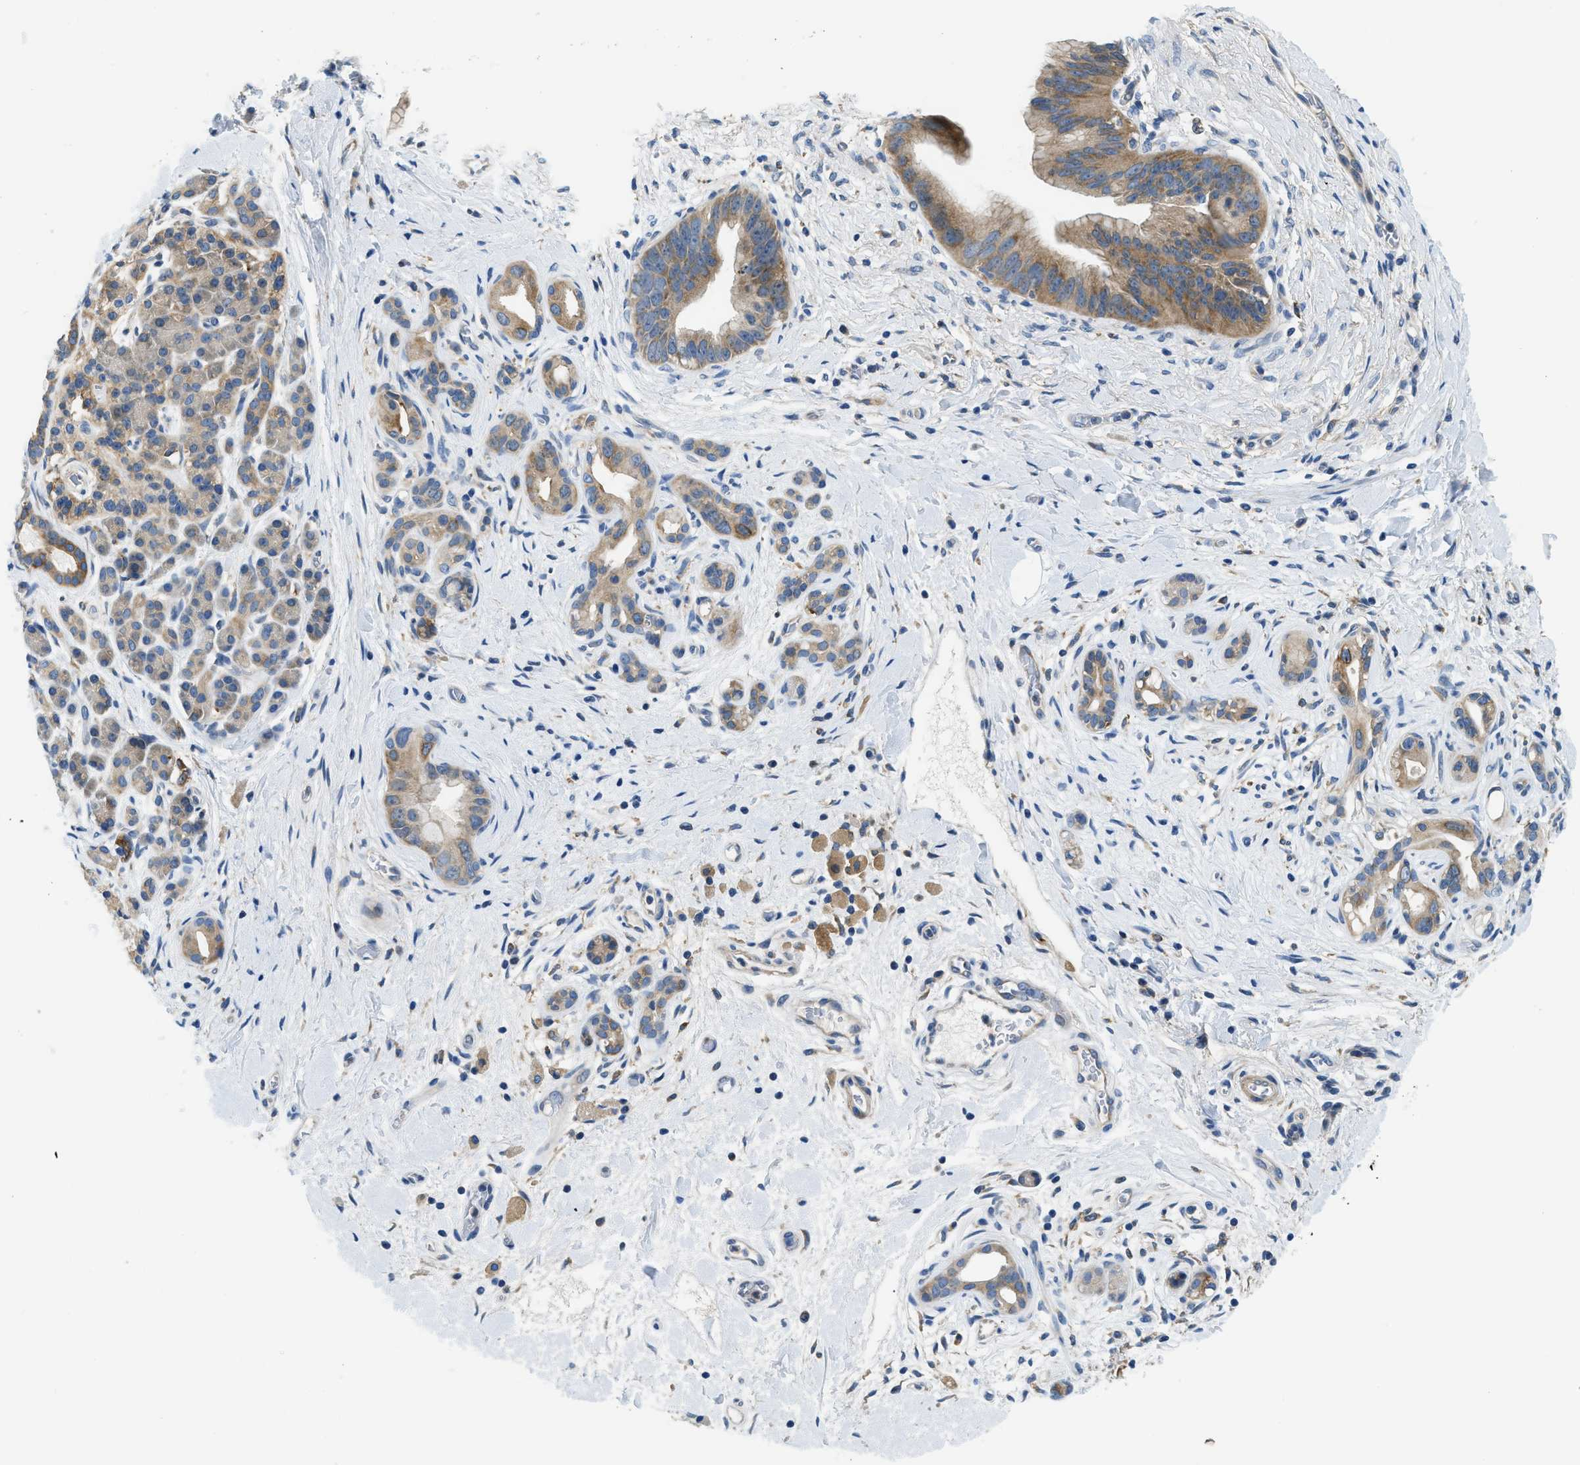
{"staining": {"intensity": "moderate", "quantity": ">75%", "location": "cytoplasmic/membranous"}, "tissue": "pancreatic cancer", "cell_type": "Tumor cells", "image_type": "cancer", "snomed": [{"axis": "morphology", "description": "Adenocarcinoma, NOS"}, {"axis": "topography", "description": "Pancreas"}], "caption": "Adenocarcinoma (pancreatic) was stained to show a protein in brown. There is medium levels of moderate cytoplasmic/membranous staining in approximately >75% of tumor cells.", "gene": "LPIN2", "patient": {"sex": "male", "age": 55}}